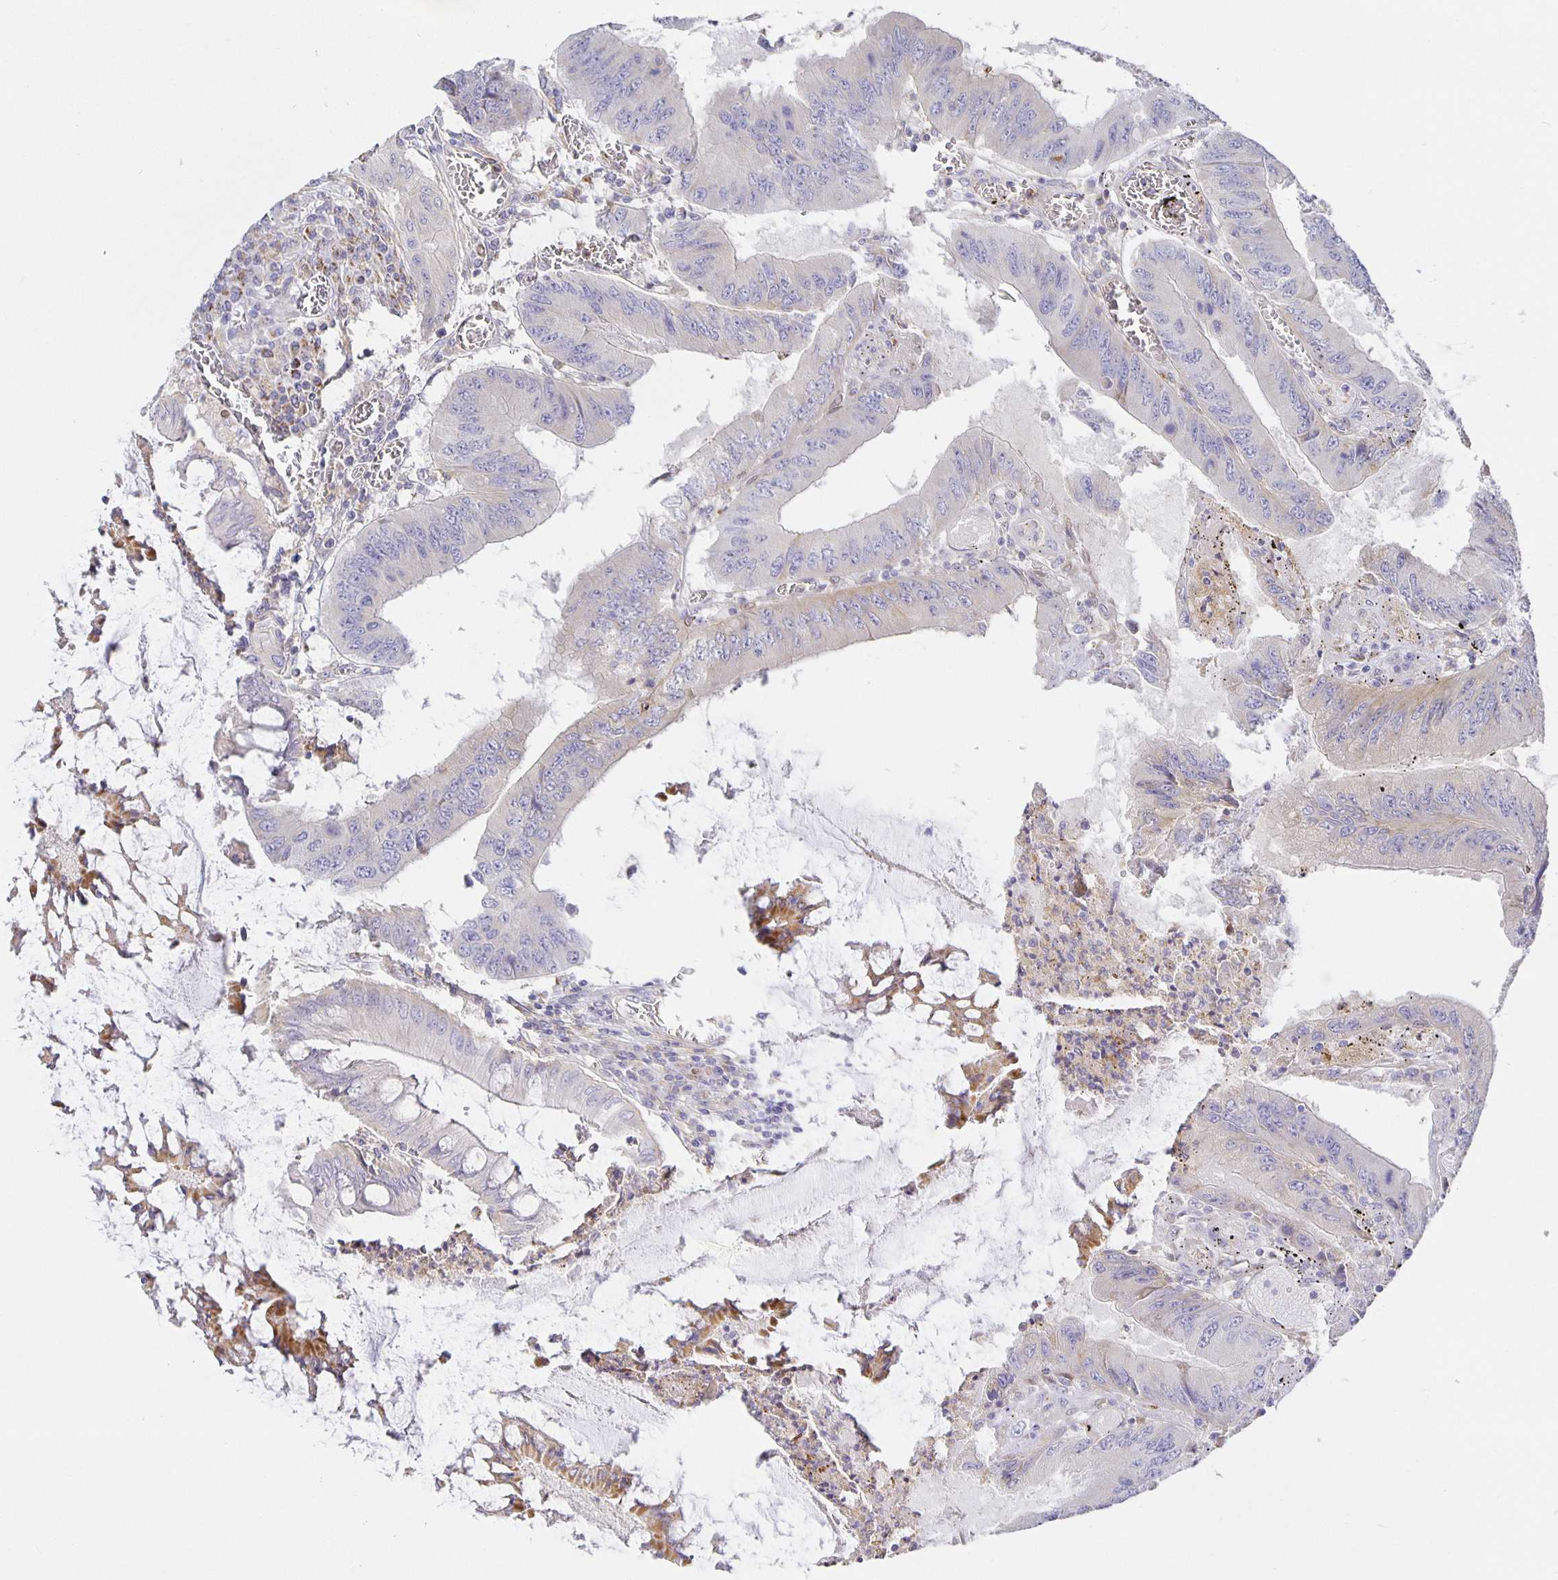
{"staining": {"intensity": "negative", "quantity": "none", "location": "none"}, "tissue": "colorectal cancer", "cell_type": "Tumor cells", "image_type": "cancer", "snomed": [{"axis": "morphology", "description": "Adenocarcinoma, NOS"}, {"axis": "topography", "description": "Colon"}], "caption": "Photomicrograph shows no protein expression in tumor cells of adenocarcinoma (colorectal) tissue.", "gene": "FLRT3", "patient": {"sex": "male", "age": 53}}